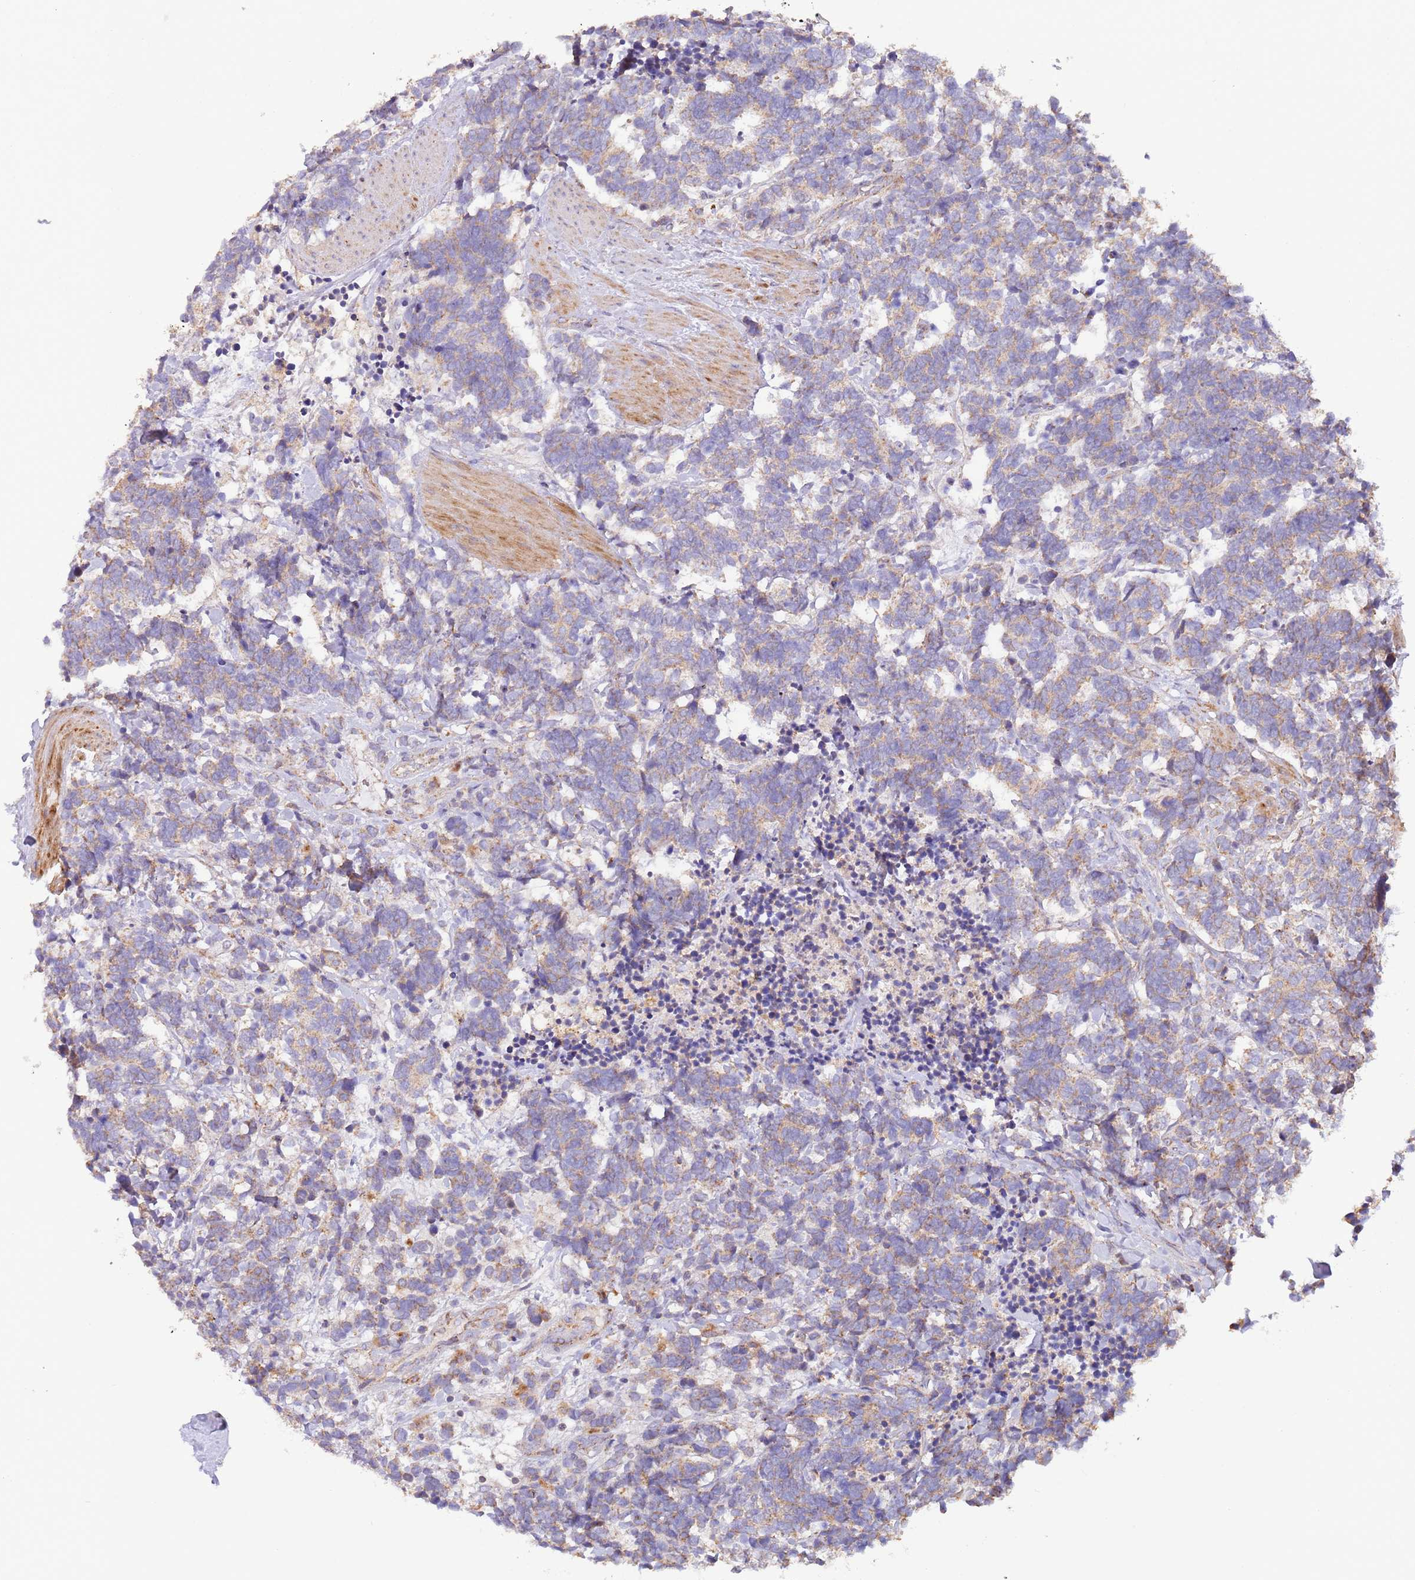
{"staining": {"intensity": "weak", "quantity": ">75%", "location": "cytoplasmic/membranous"}, "tissue": "carcinoid", "cell_type": "Tumor cells", "image_type": "cancer", "snomed": [{"axis": "morphology", "description": "Carcinoma, NOS"}, {"axis": "morphology", "description": "Carcinoid, malignant, NOS"}, {"axis": "topography", "description": "Prostate"}], "caption": "Carcinoid stained with a brown dye displays weak cytoplasmic/membranous positive expression in approximately >75% of tumor cells.", "gene": "DNAJA3", "patient": {"sex": "male", "age": 57}}